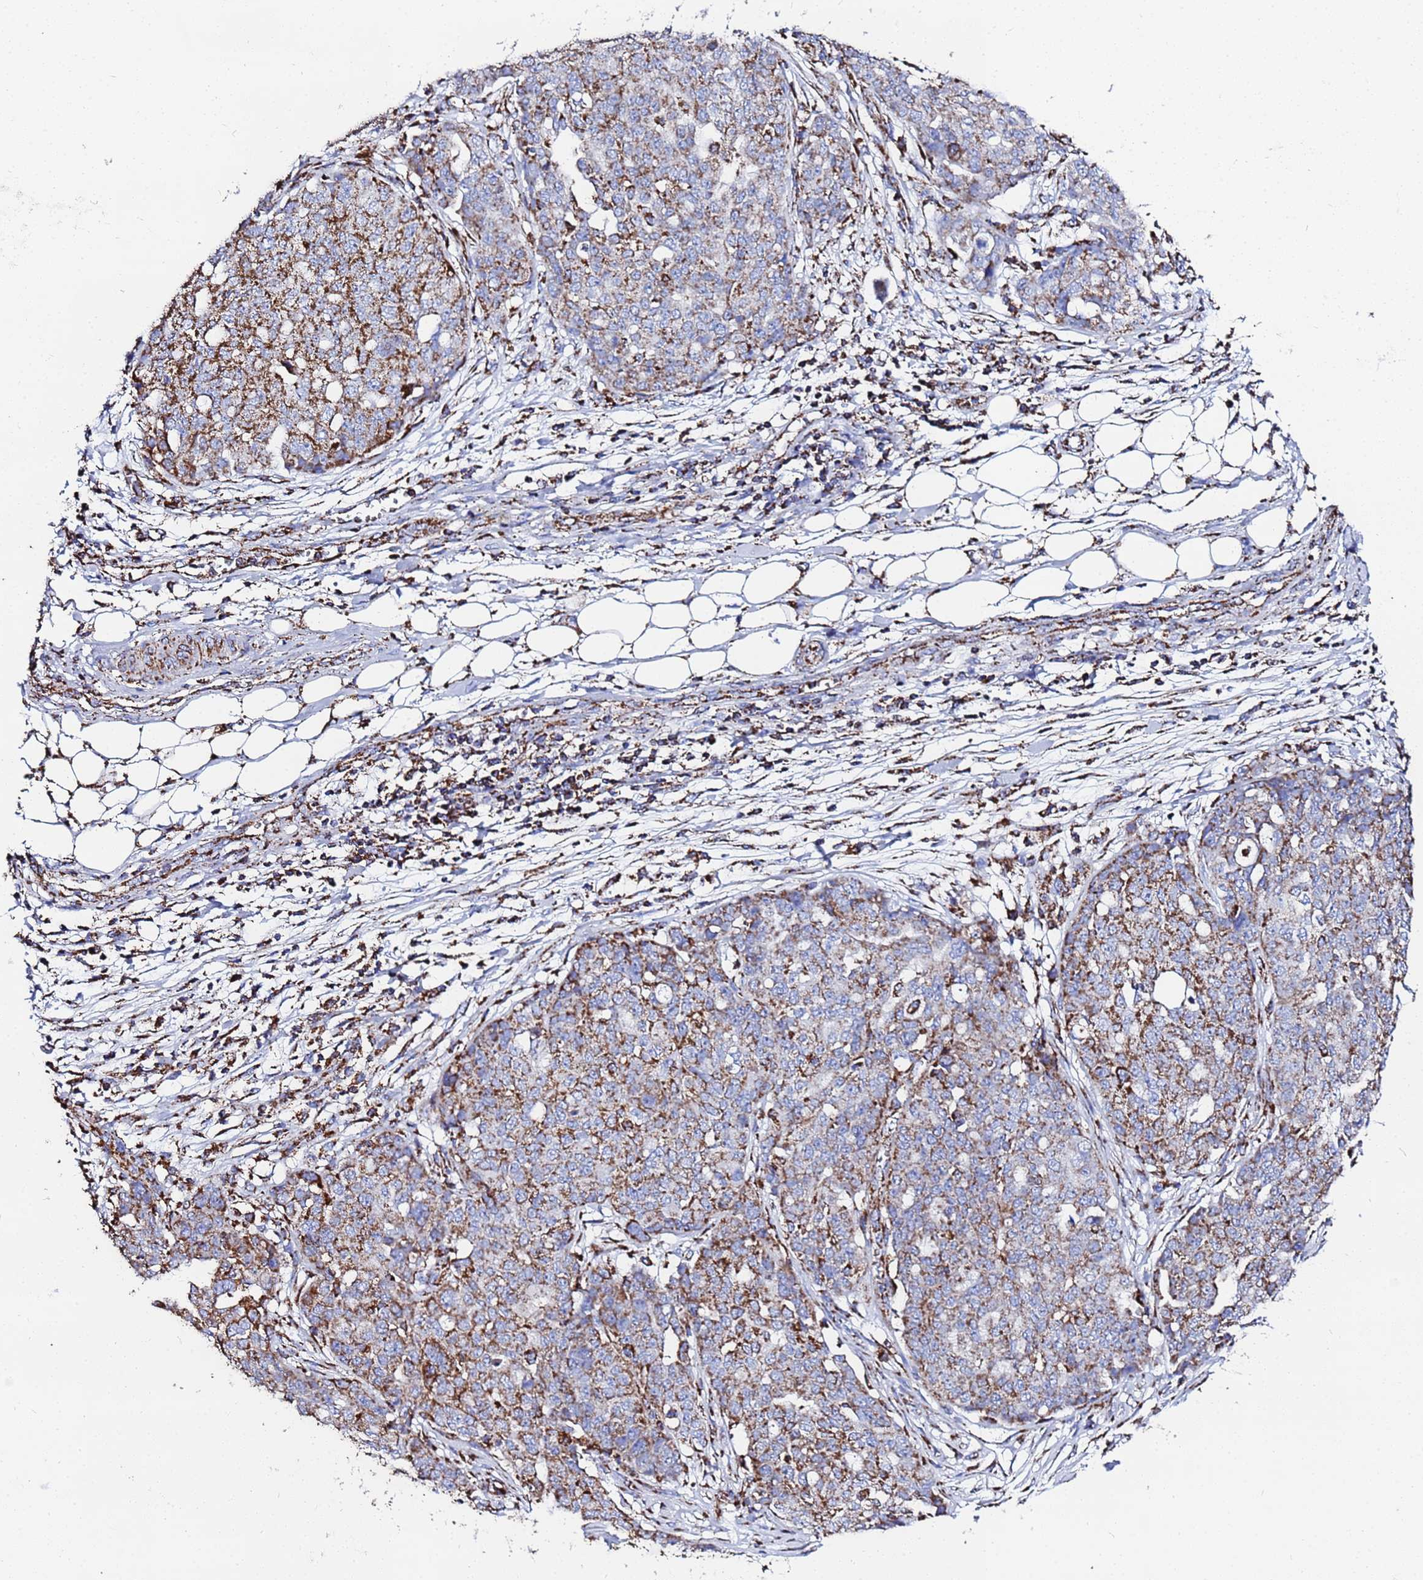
{"staining": {"intensity": "strong", "quantity": "25%-75%", "location": "cytoplasmic/membranous"}, "tissue": "ovarian cancer", "cell_type": "Tumor cells", "image_type": "cancer", "snomed": [{"axis": "morphology", "description": "Cystadenocarcinoma, serous, NOS"}, {"axis": "topography", "description": "Soft tissue"}, {"axis": "topography", "description": "Ovary"}], "caption": "An image of ovarian cancer (serous cystadenocarcinoma) stained for a protein displays strong cytoplasmic/membranous brown staining in tumor cells.", "gene": "GLUD1", "patient": {"sex": "female", "age": 57}}